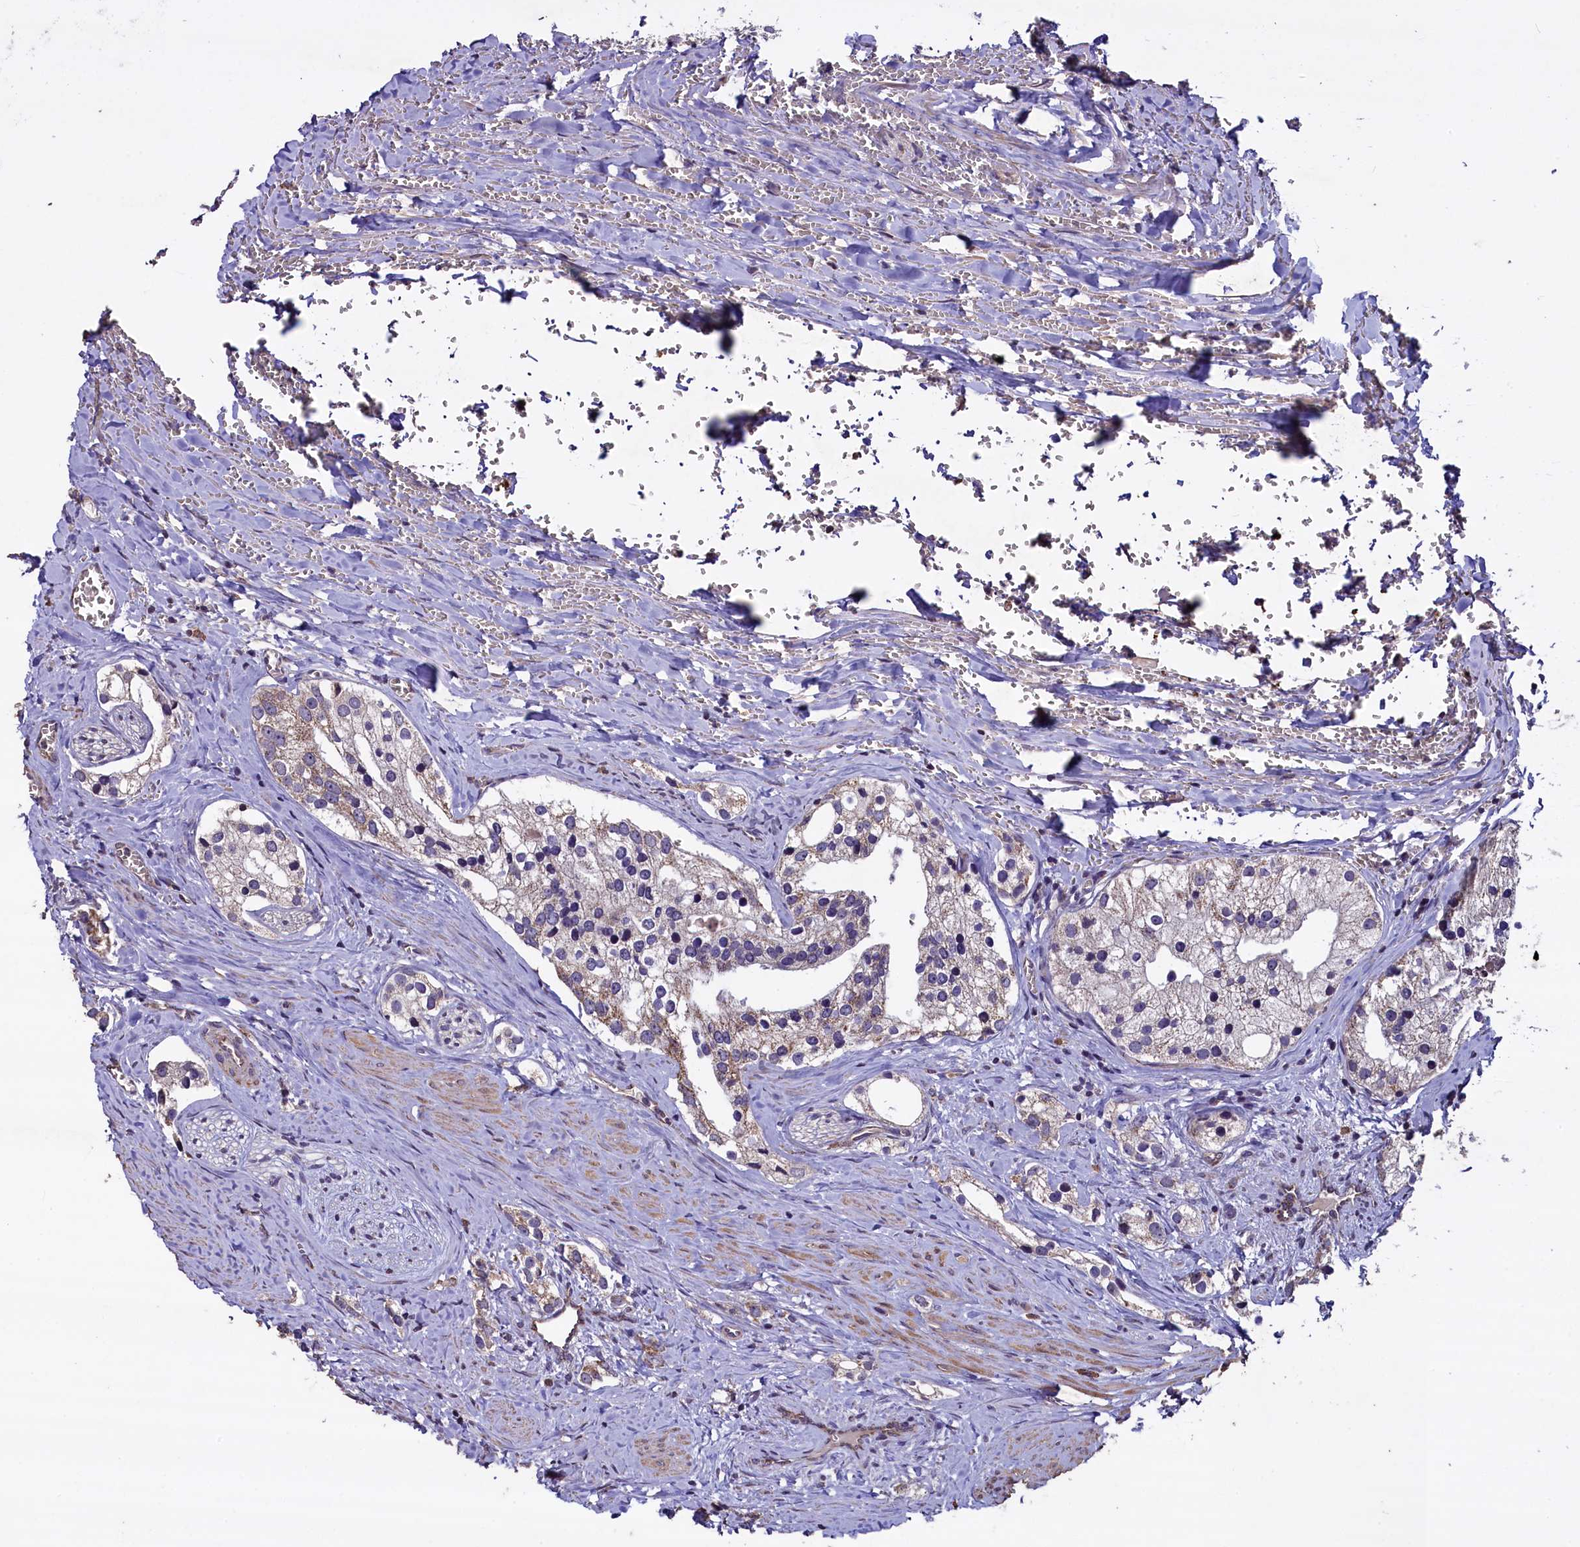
{"staining": {"intensity": "negative", "quantity": "none", "location": "none"}, "tissue": "prostate cancer", "cell_type": "Tumor cells", "image_type": "cancer", "snomed": [{"axis": "morphology", "description": "Adenocarcinoma, High grade"}, {"axis": "topography", "description": "Prostate"}], "caption": "Prostate cancer was stained to show a protein in brown. There is no significant staining in tumor cells.", "gene": "COQ9", "patient": {"sex": "male", "age": 66}}